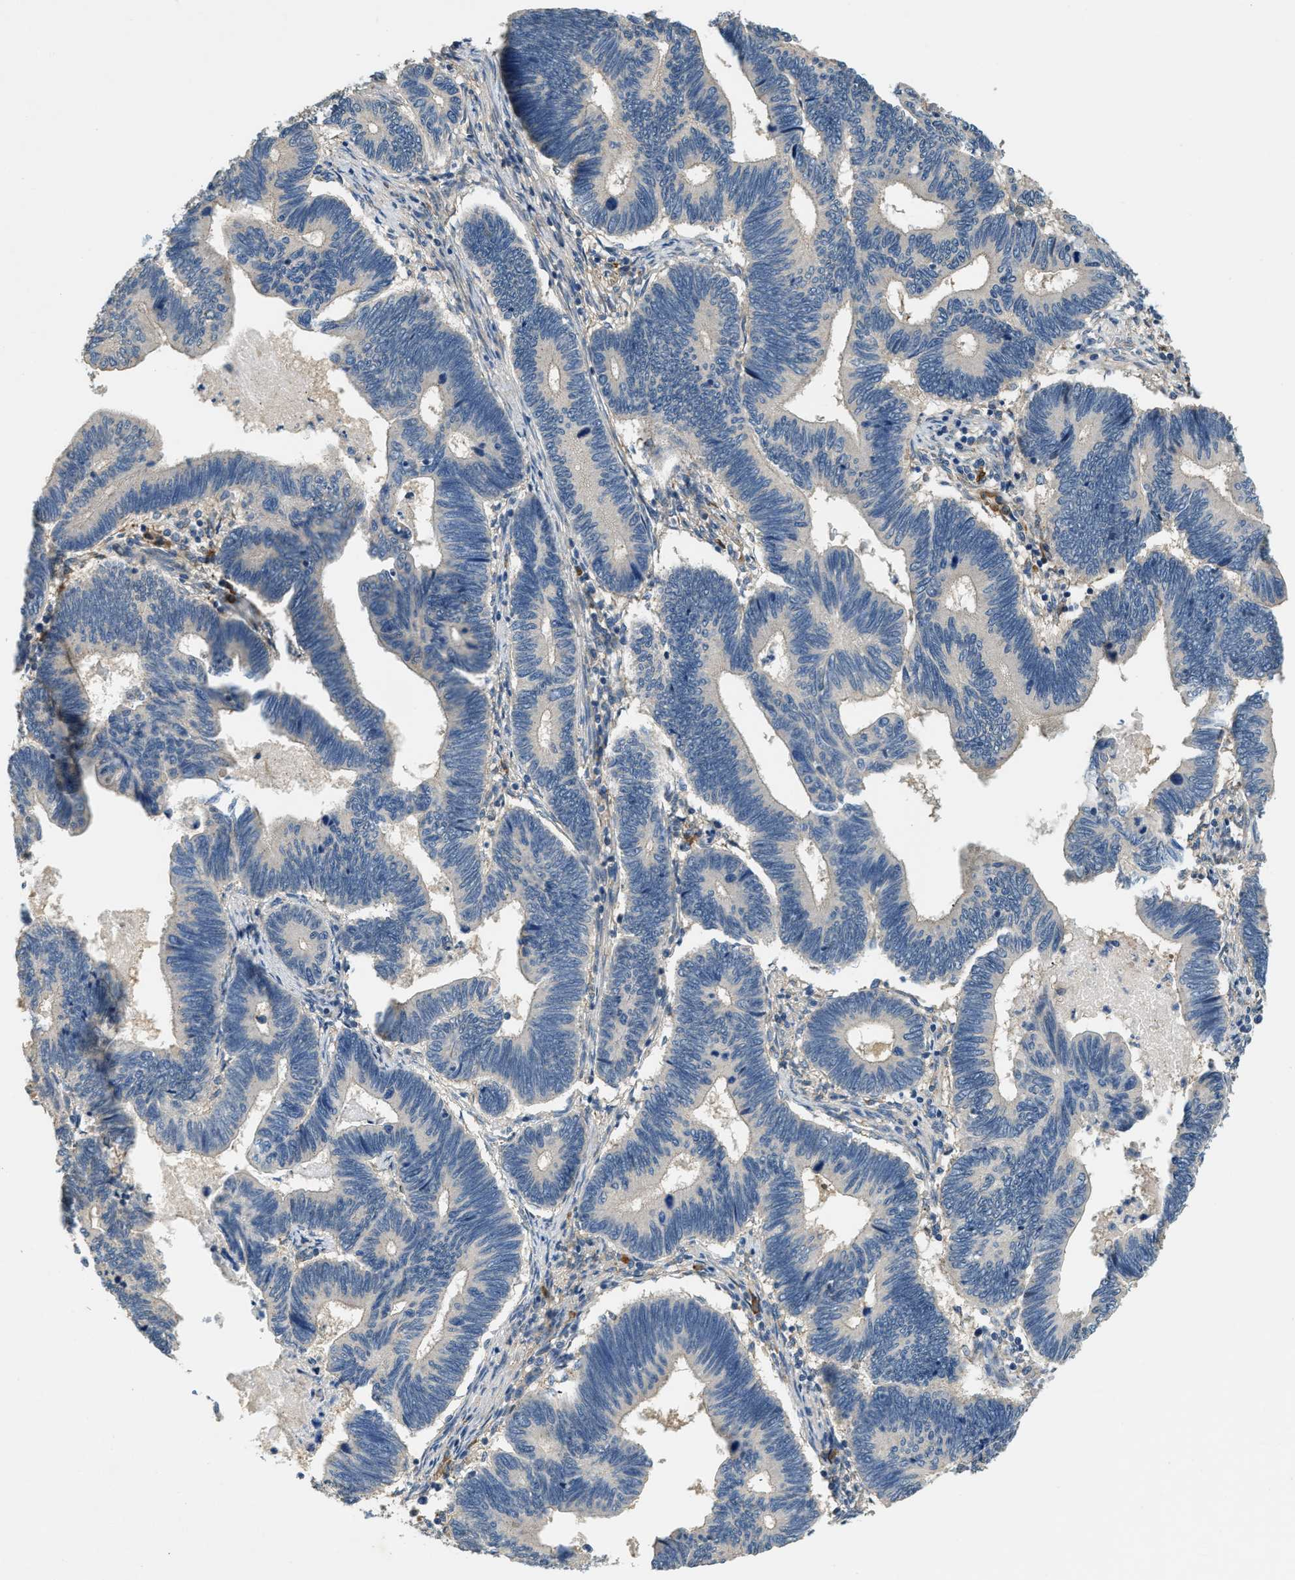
{"staining": {"intensity": "negative", "quantity": "none", "location": "none"}, "tissue": "pancreatic cancer", "cell_type": "Tumor cells", "image_type": "cancer", "snomed": [{"axis": "morphology", "description": "Adenocarcinoma, NOS"}, {"axis": "topography", "description": "Pancreas"}], "caption": "A photomicrograph of pancreatic adenocarcinoma stained for a protein exhibits no brown staining in tumor cells.", "gene": "CFLAR", "patient": {"sex": "female", "age": 70}}